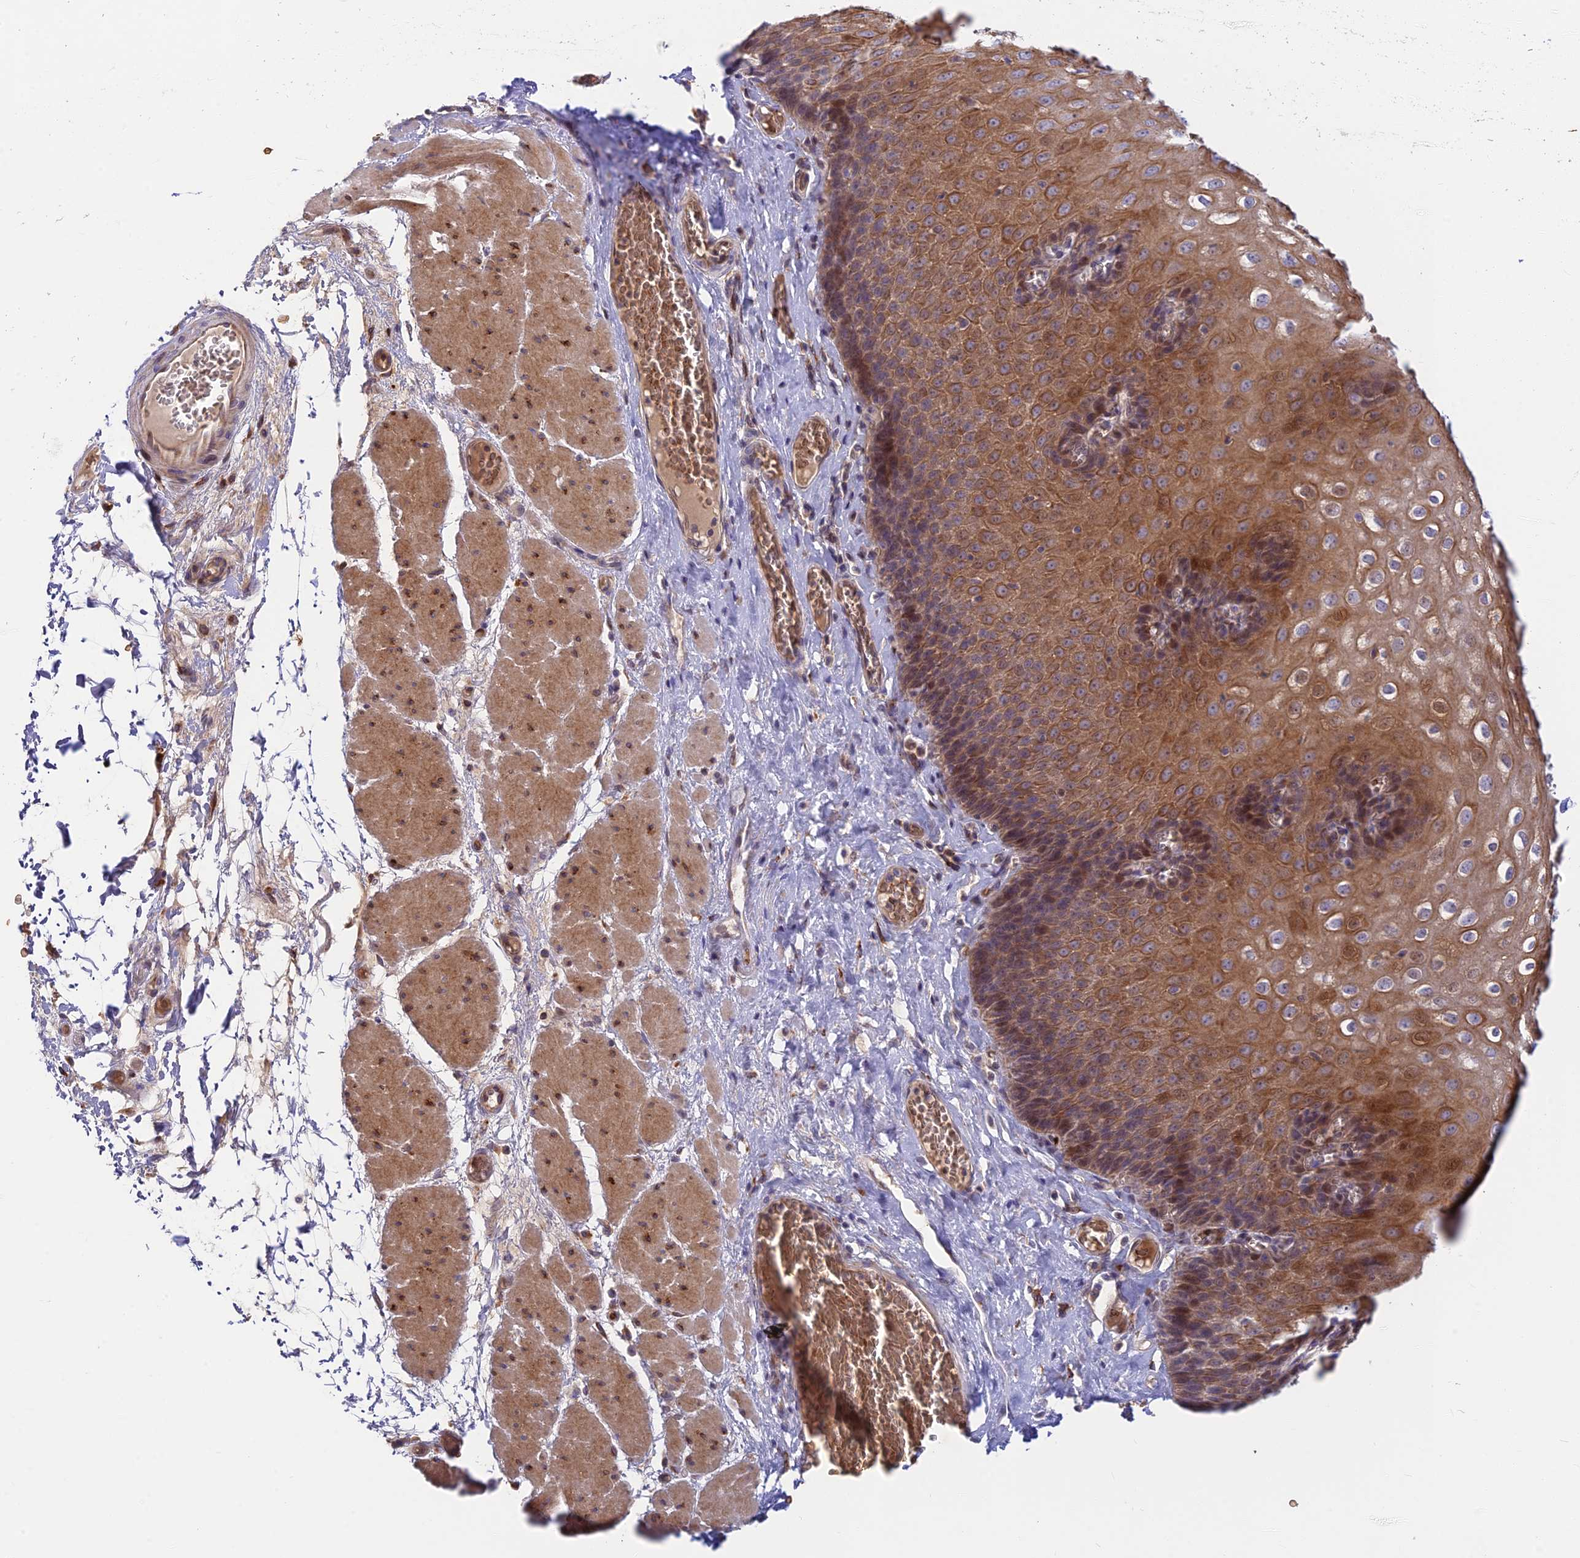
{"staining": {"intensity": "moderate", "quantity": ">75%", "location": "cytoplasmic/membranous"}, "tissue": "esophagus", "cell_type": "Squamous epithelial cells", "image_type": "normal", "snomed": [{"axis": "morphology", "description": "Normal tissue, NOS"}, {"axis": "topography", "description": "Esophagus"}], "caption": "Squamous epithelial cells exhibit moderate cytoplasmic/membranous staining in approximately >75% of cells in unremarkable esophagus. The protein of interest is shown in brown color, while the nuclei are stained blue.", "gene": "UFSP2", "patient": {"sex": "male", "age": 60}}